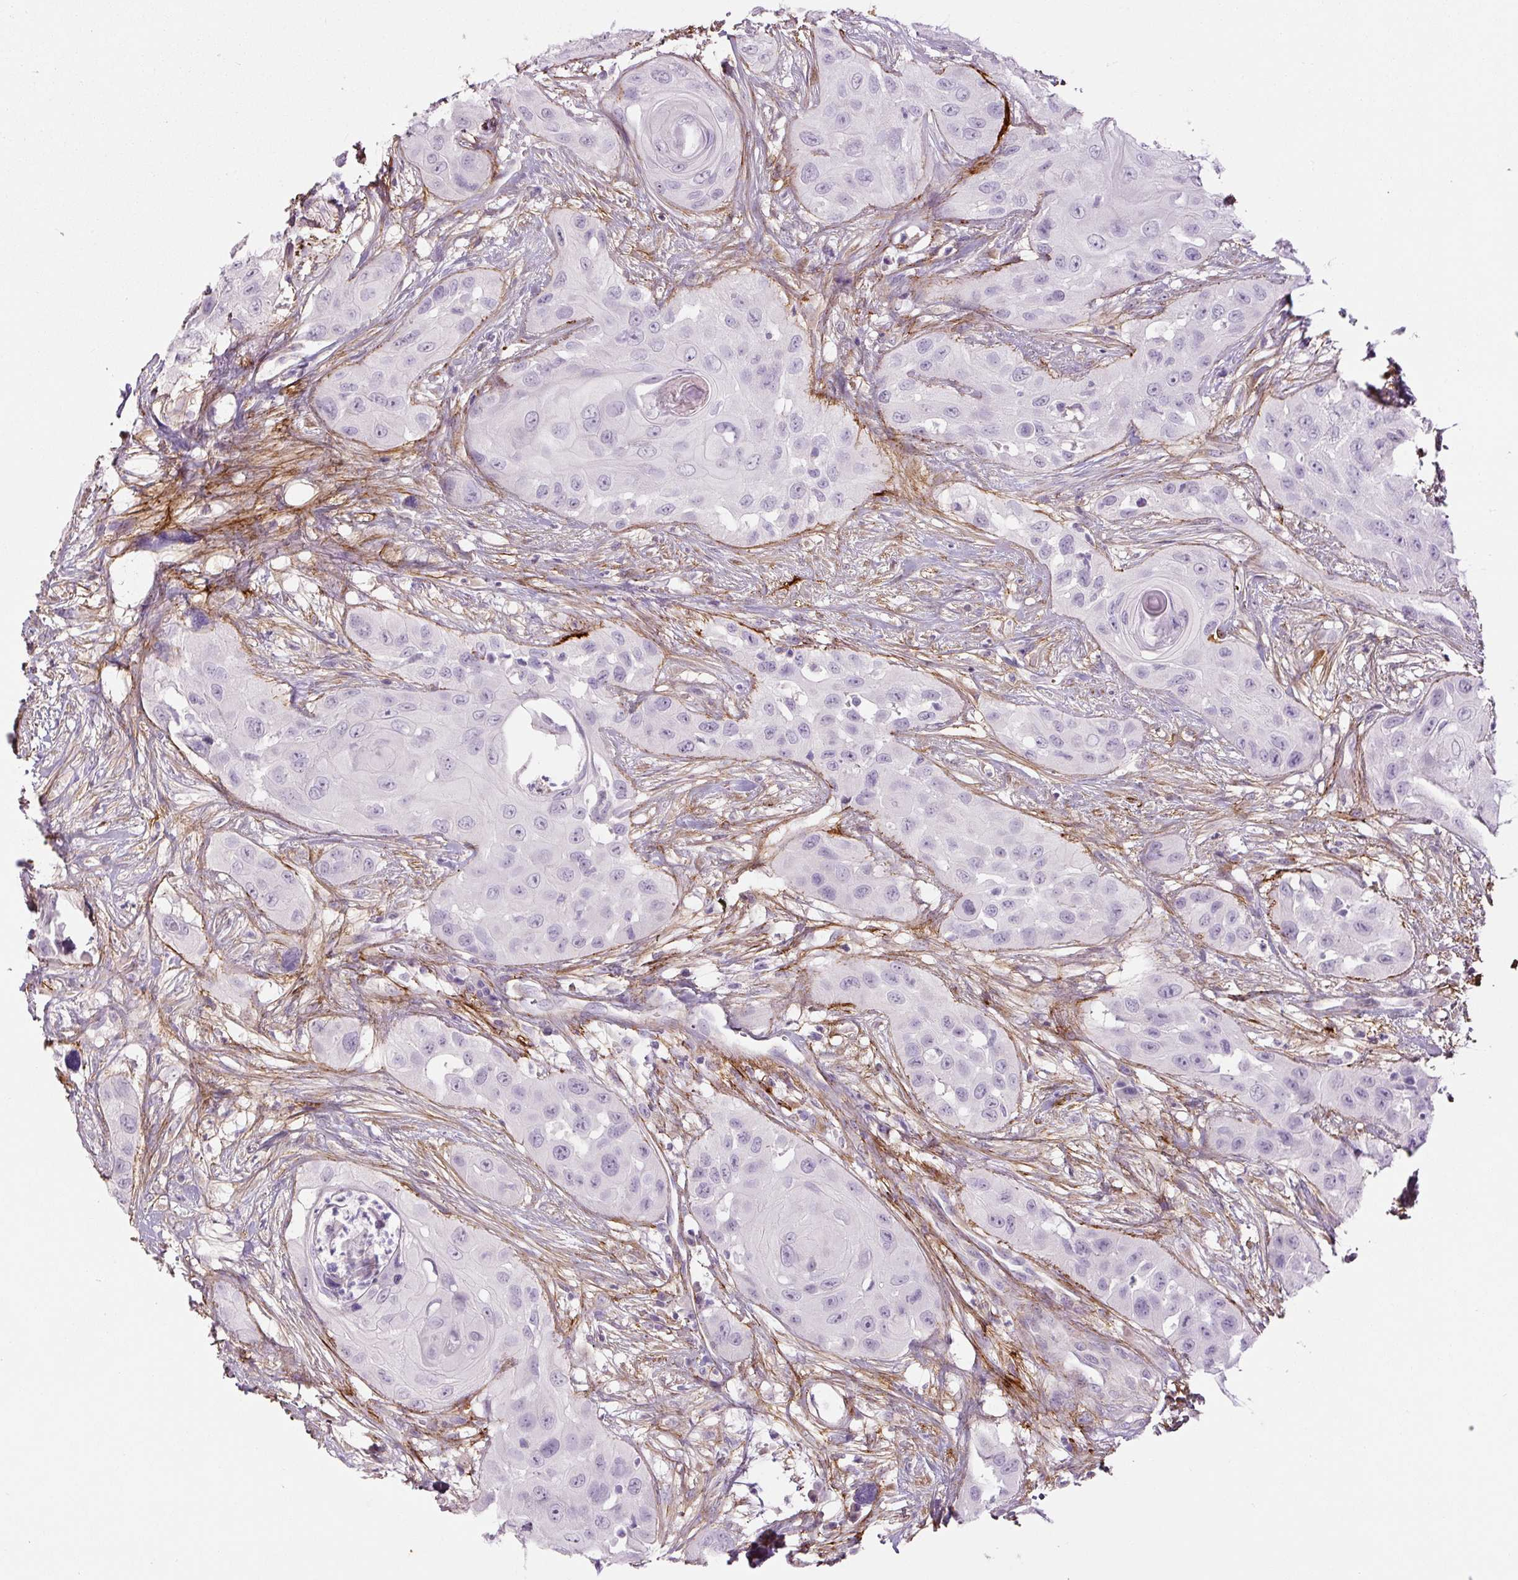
{"staining": {"intensity": "negative", "quantity": "none", "location": "none"}, "tissue": "head and neck cancer", "cell_type": "Tumor cells", "image_type": "cancer", "snomed": [{"axis": "morphology", "description": "Squamous cell carcinoma, NOS"}, {"axis": "topography", "description": "Head-Neck"}], "caption": "High magnification brightfield microscopy of squamous cell carcinoma (head and neck) stained with DAB (brown) and counterstained with hematoxylin (blue): tumor cells show no significant expression.", "gene": "FBN1", "patient": {"sex": "male", "age": 83}}